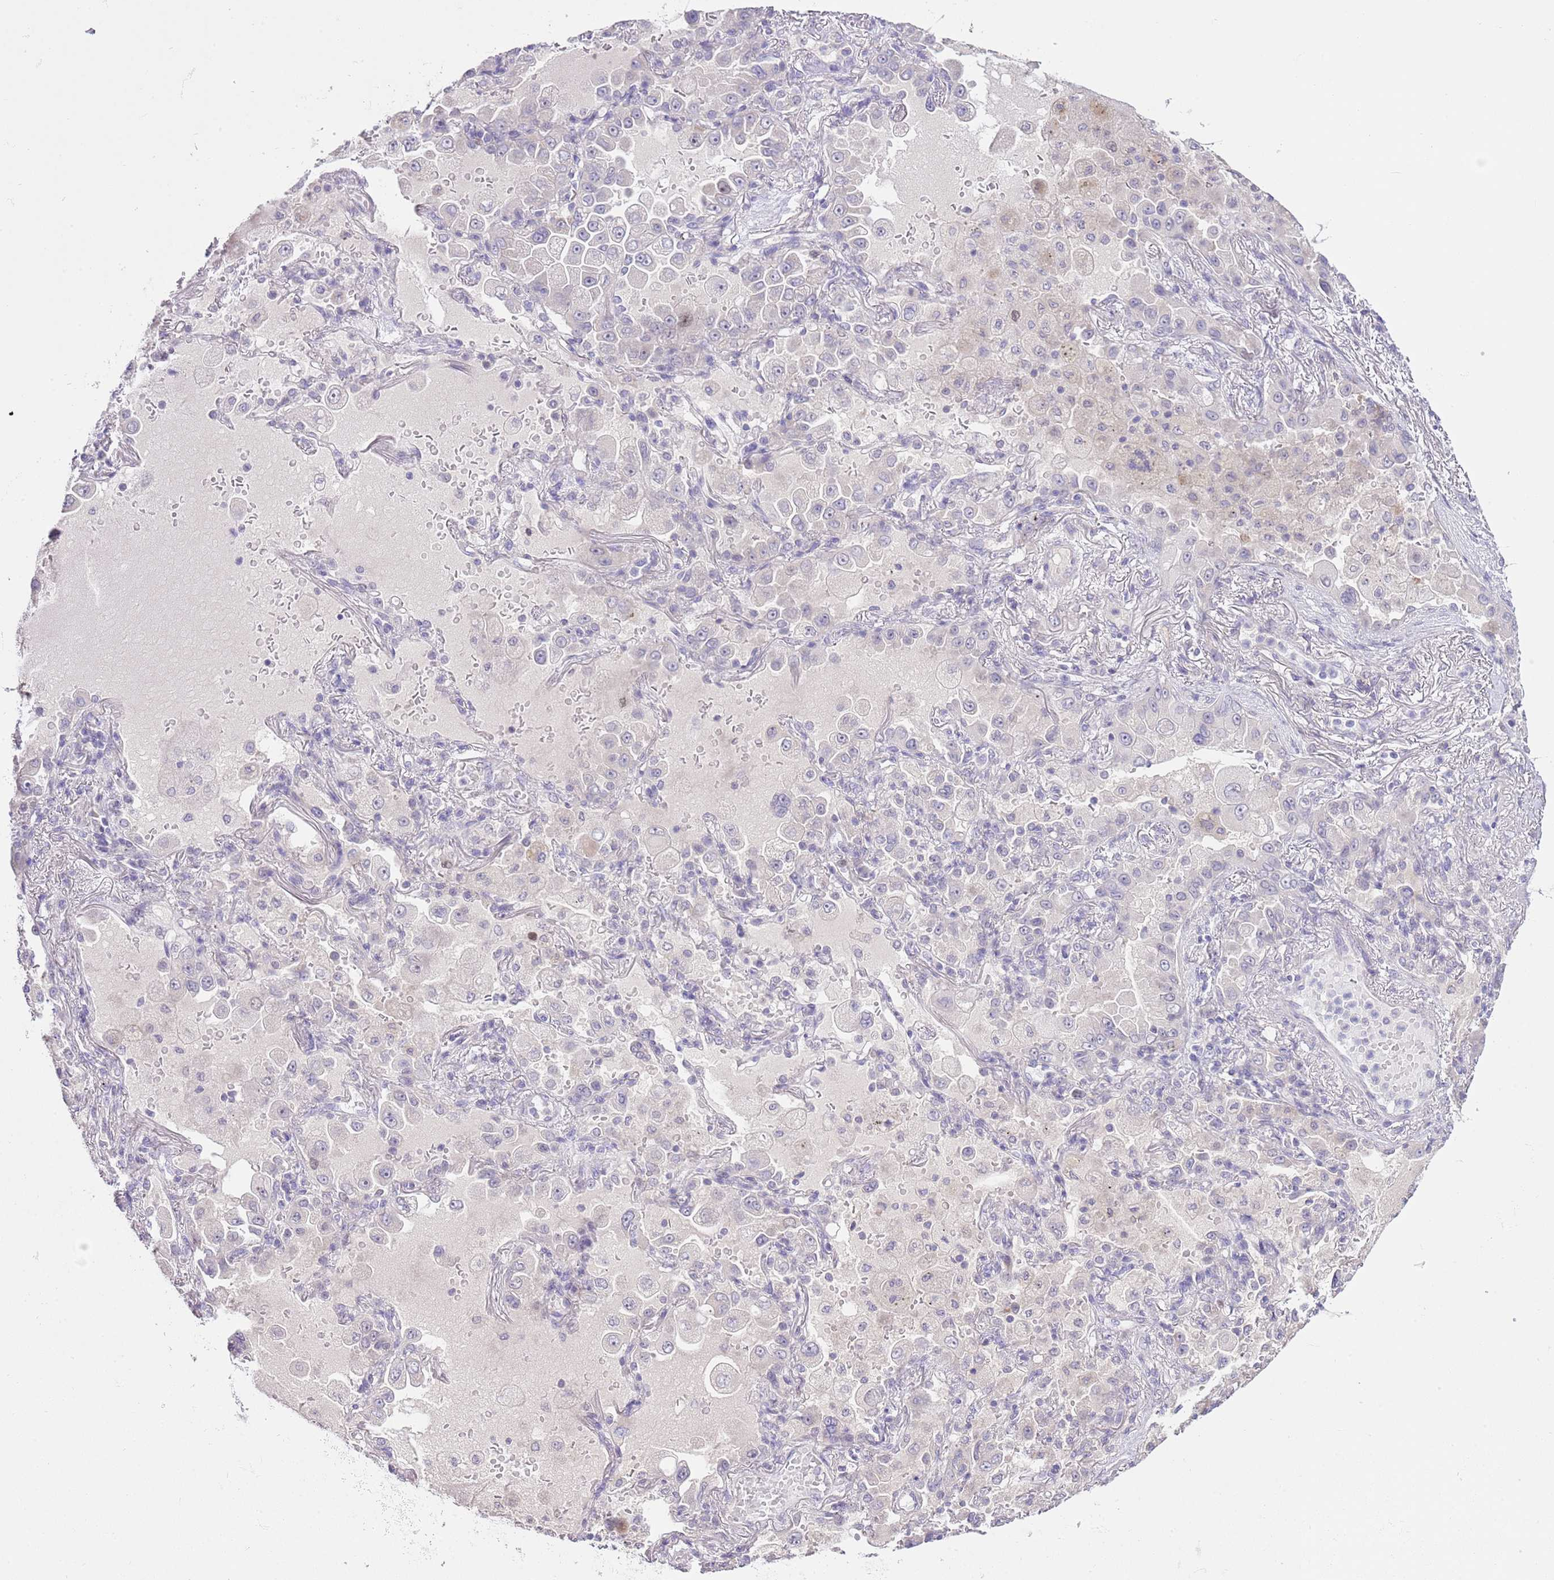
{"staining": {"intensity": "negative", "quantity": "none", "location": "none"}, "tissue": "lung cancer", "cell_type": "Tumor cells", "image_type": "cancer", "snomed": [{"axis": "morphology", "description": "Squamous cell carcinoma, NOS"}, {"axis": "topography", "description": "Lung"}], "caption": "Human lung cancer (squamous cell carcinoma) stained for a protein using IHC displays no positivity in tumor cells.", "gene": "FBRSL1", "patient": {"sex": "male", "age": 74}}